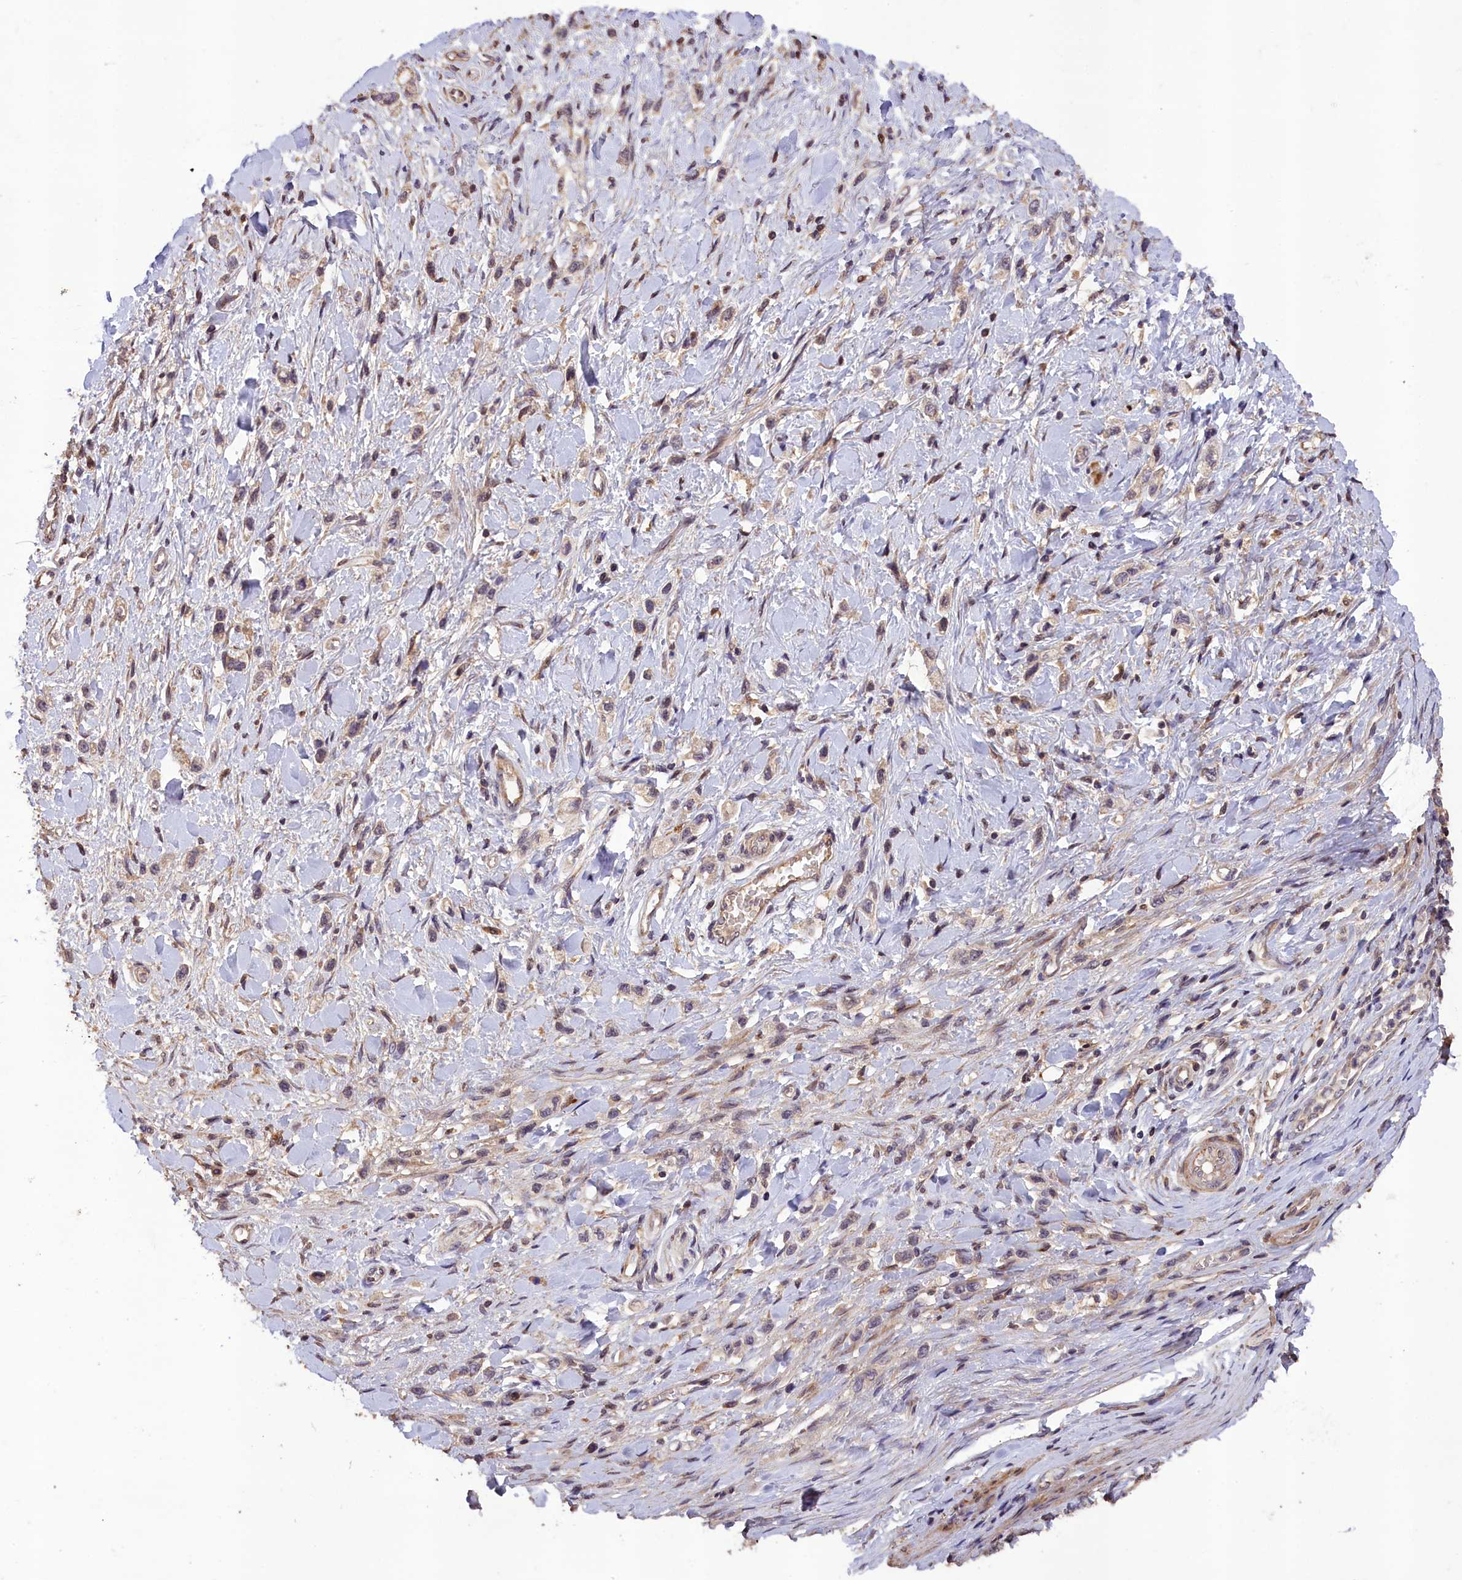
{"staining": {"intensity": "weak", "quantity": "<25%", "location": "cytoplasmic/membranous"}, "tissue": "stomach cancer", "cell_type": "Tumor cells", "image_type": "cancer", "snomed": [{"axis": "morphology", "description": "Adenocarcinoma, NOS"}, {"axis": "topography", "description": "Stomach"}], "caption": "Micrograph shows no protein staining in tumor cells of stomach cancer tissue.", "gene": "DNAJB9", "patient": {"sex": "female", "age": 65}}